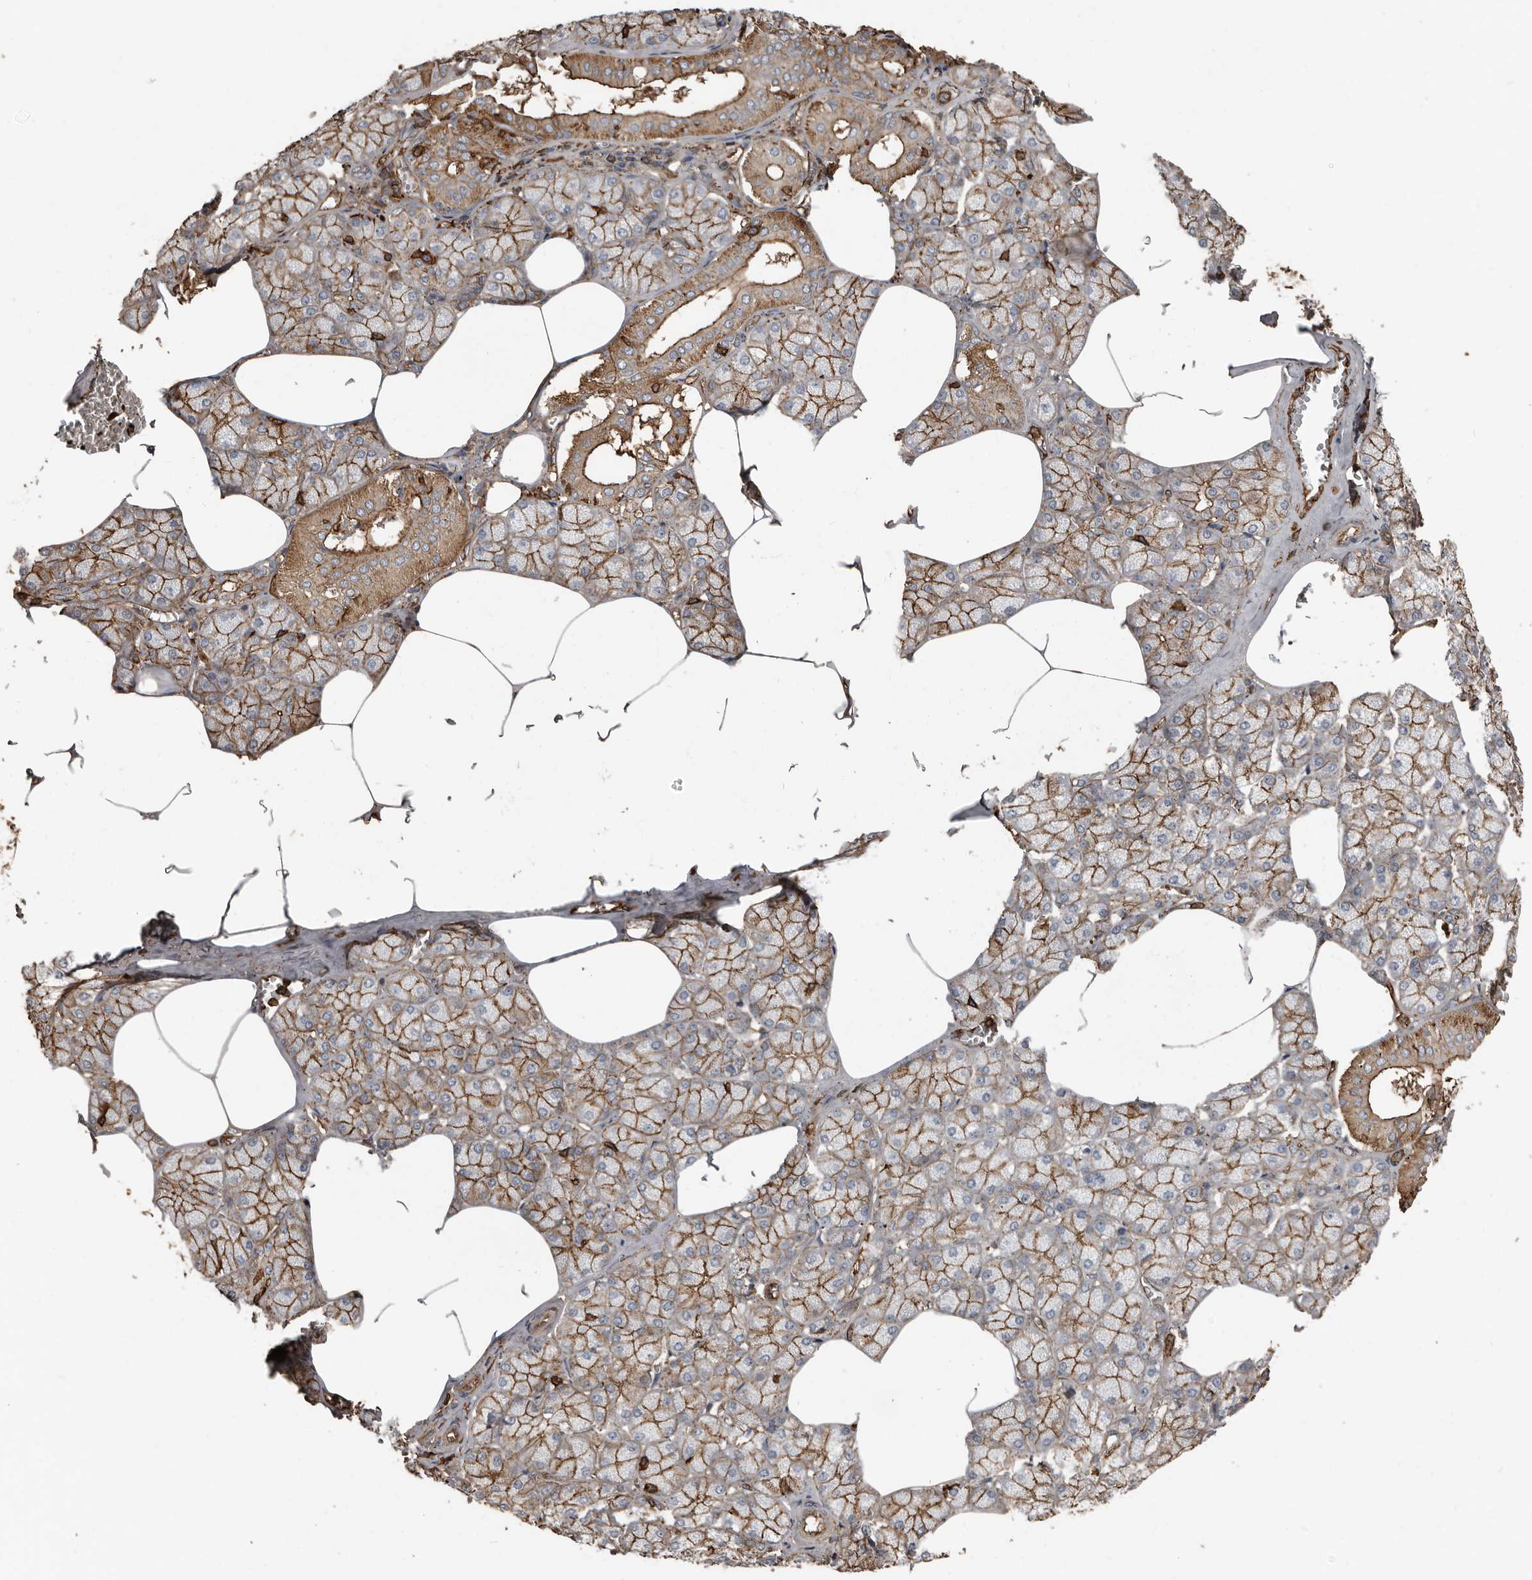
{"staining": {"intensity": "moderate", "quantity": ">75%", "location": "cytoplasmic/membranous"}, "tissue": "salivary gland", "cell_type": "Glandular cells", "image_type": "normal", "snomed": [{"axis": "morphology", "description": "Normal tissue, NOS"}, {"axis": "topography", "description": "Salivary gland"}], "caption": "A medium amount of moderate cytoplasmic/membranous staining is appreciated in approximately >75% of glandular cells in normal salivary gland. The protein of interest is shown in brown color, while the nuclei are stained blue.", "gene": "DENND6B", "patient": {"sex": "male", "age": 62}}